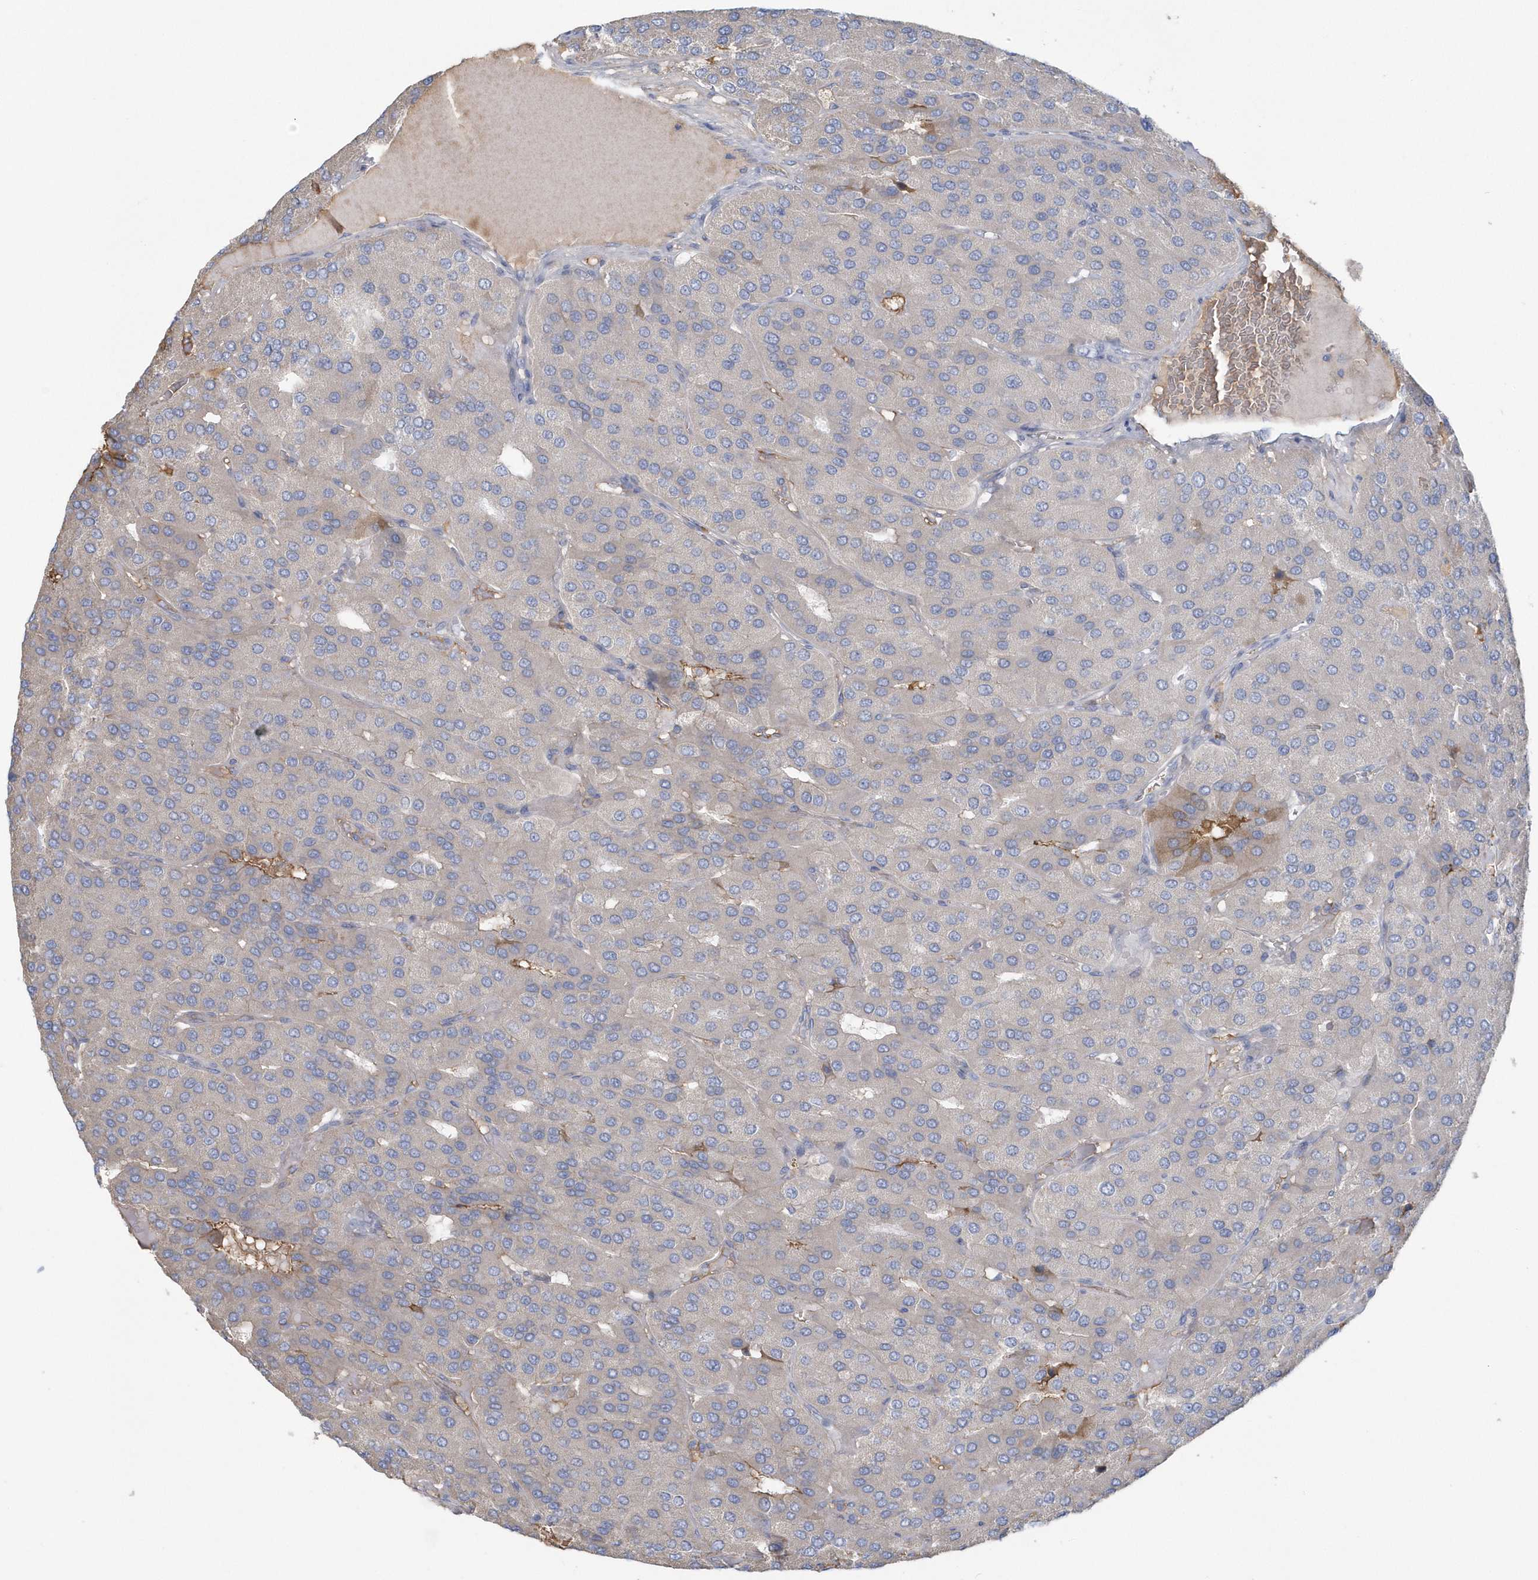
{"staining": {"intensity": "weak", "quantity": "<25%", "location": "cytoplasmic/membranous"}, "tissue": "parathyroid gland", "cell_type": "Glandular cells", "image_type": "normal", "snomed": [{"axis": "morphology", "description": "Normal tissue, NOS"}, {"axis": "morphology", "description": "Adenoma, NOS"}, {"axis": "topography", "description": "Parathyroid gland"}], "caption": "Image shows no significant protein expression in glandular cells of benign parathyroid gland. (Stains: DAB immunohistochemistry with hematoxylin counter stain, Microscopy: brightfield microscopy at high magnification).", "gene": "SPATA18", "patient": {"sex": "female", "age": 86}}